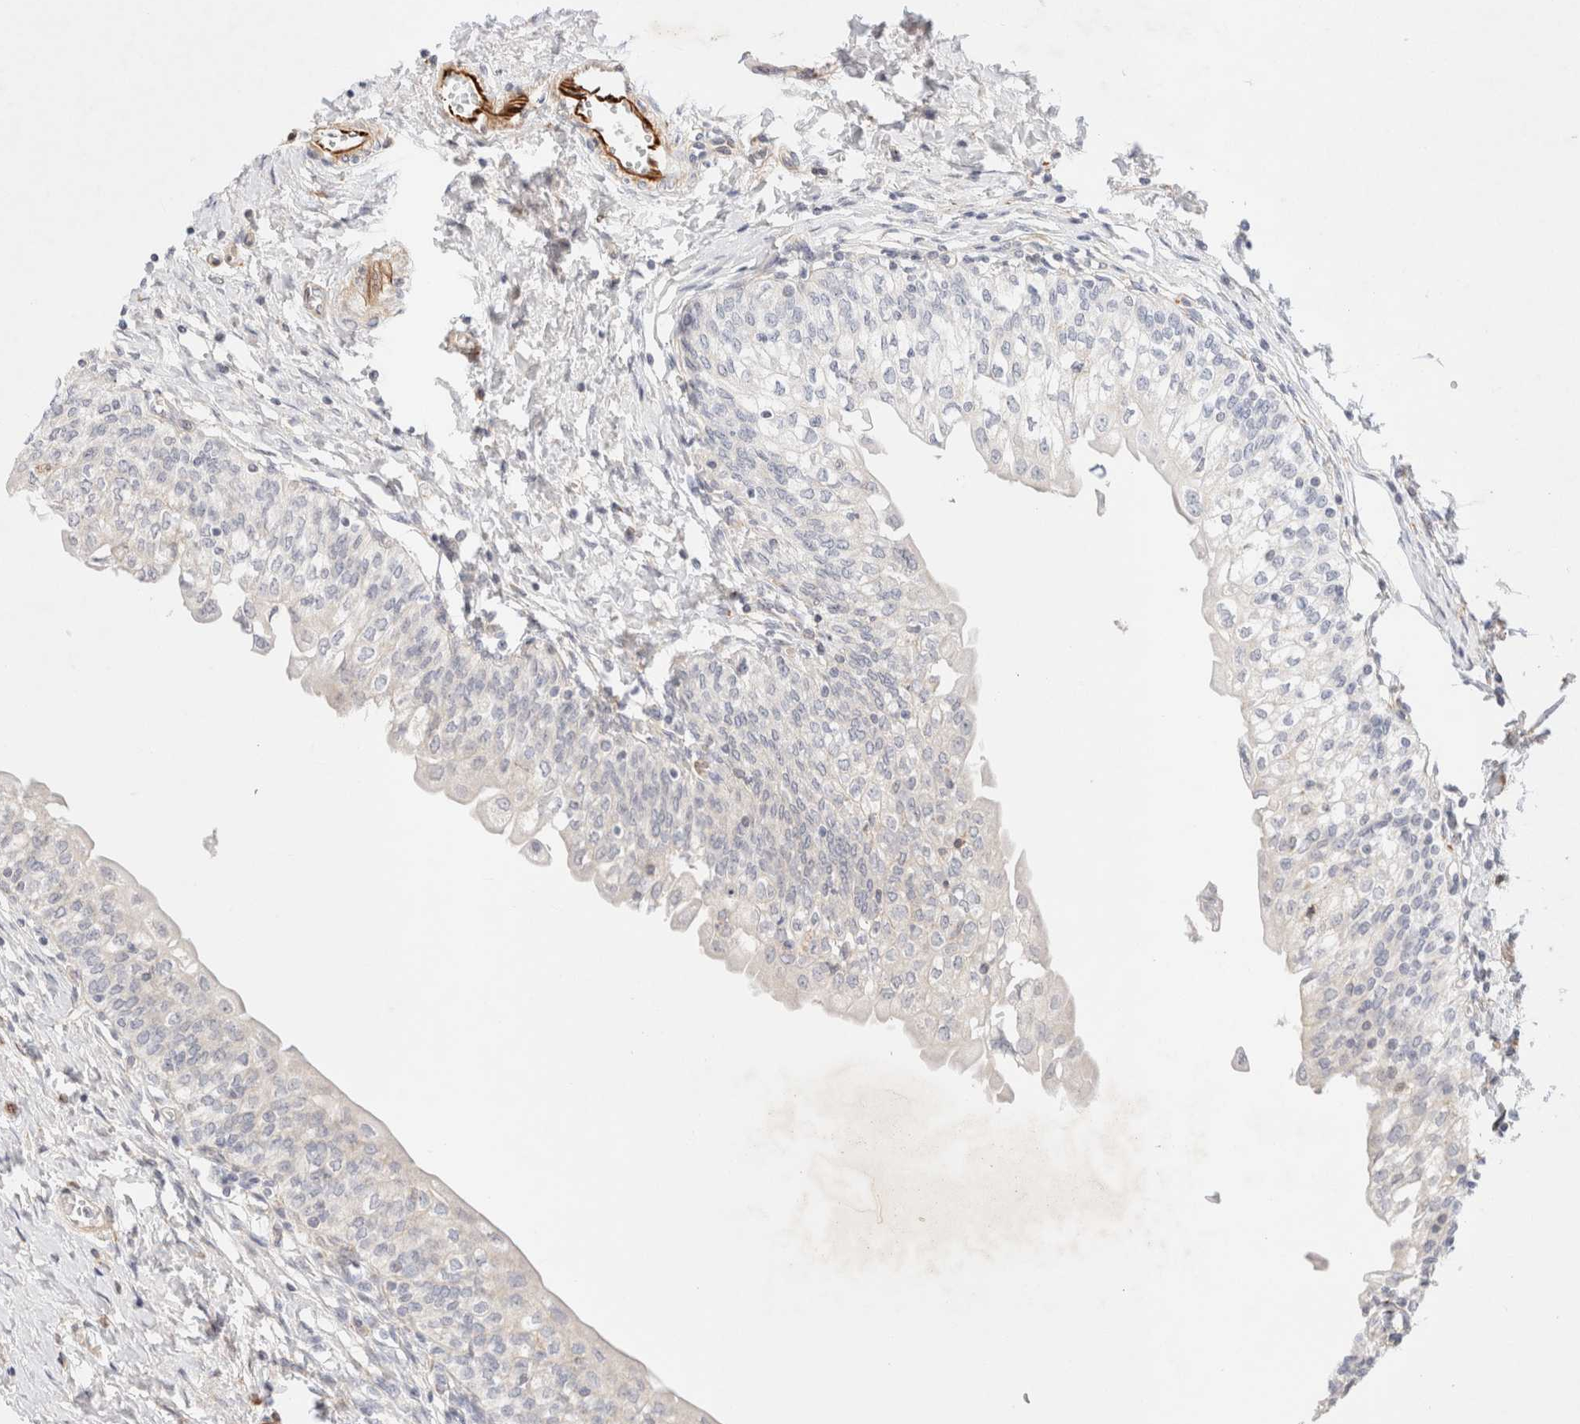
{"staining": {"intensity": "negative", "quantity": "none", "location": "none"}, "tissue": "urinary bladder", "cell_type": "Urothelial cells", "image_type": "normal", "snomed": [{"axis": "morphology", "description": "Normal tissue, NOS"}, {"axis": "topography", "description": "Urinary bladder"}], "caption": "Immunohistochemistry (IHC) image of unremarkable urinary bladder: human urinary bladder stained with DAB demonstrates no significant protein staining in urothelial cells.", "gene": "SLC25A48", "patient": {"sex": "male", "age": 55}}